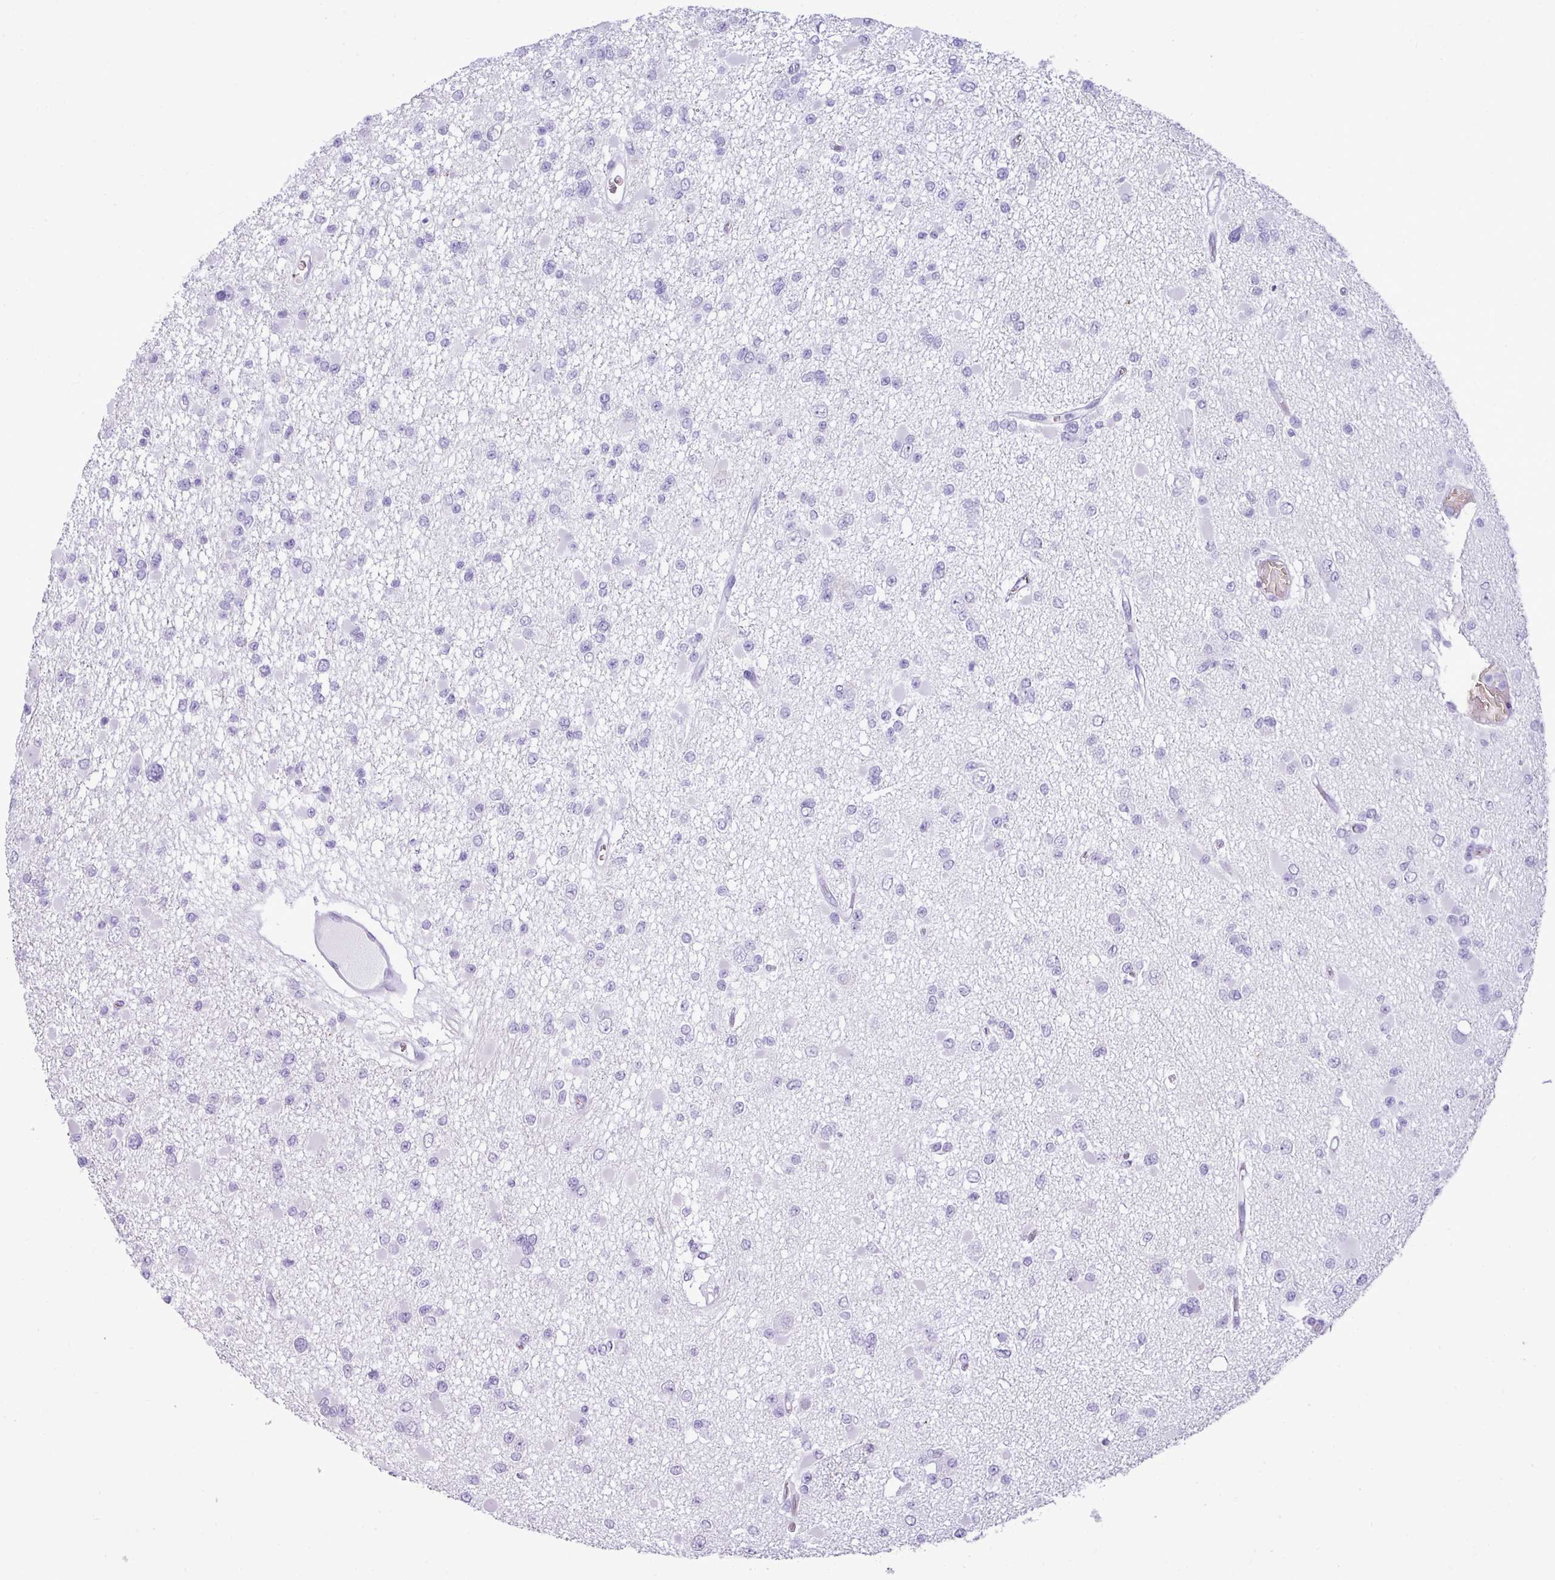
{"staining": {"intensity": "negative", "quantity": "none", "location": "none"}, "tissue": "glioma", "cell_type": "Tumor cells", "image_type": "cancer", "snomed": [{"axis": "morphology", "description": "Glioma, malignant, Low grade"}, {"axis": "topography", "description": "Brain"}], "caption": "Glioma stained for a protein using immunohistochemistry shows no positivity tumor cells.", "gene": "ZSCAN5A", "patient": {"sex": "female", "age": 22}}